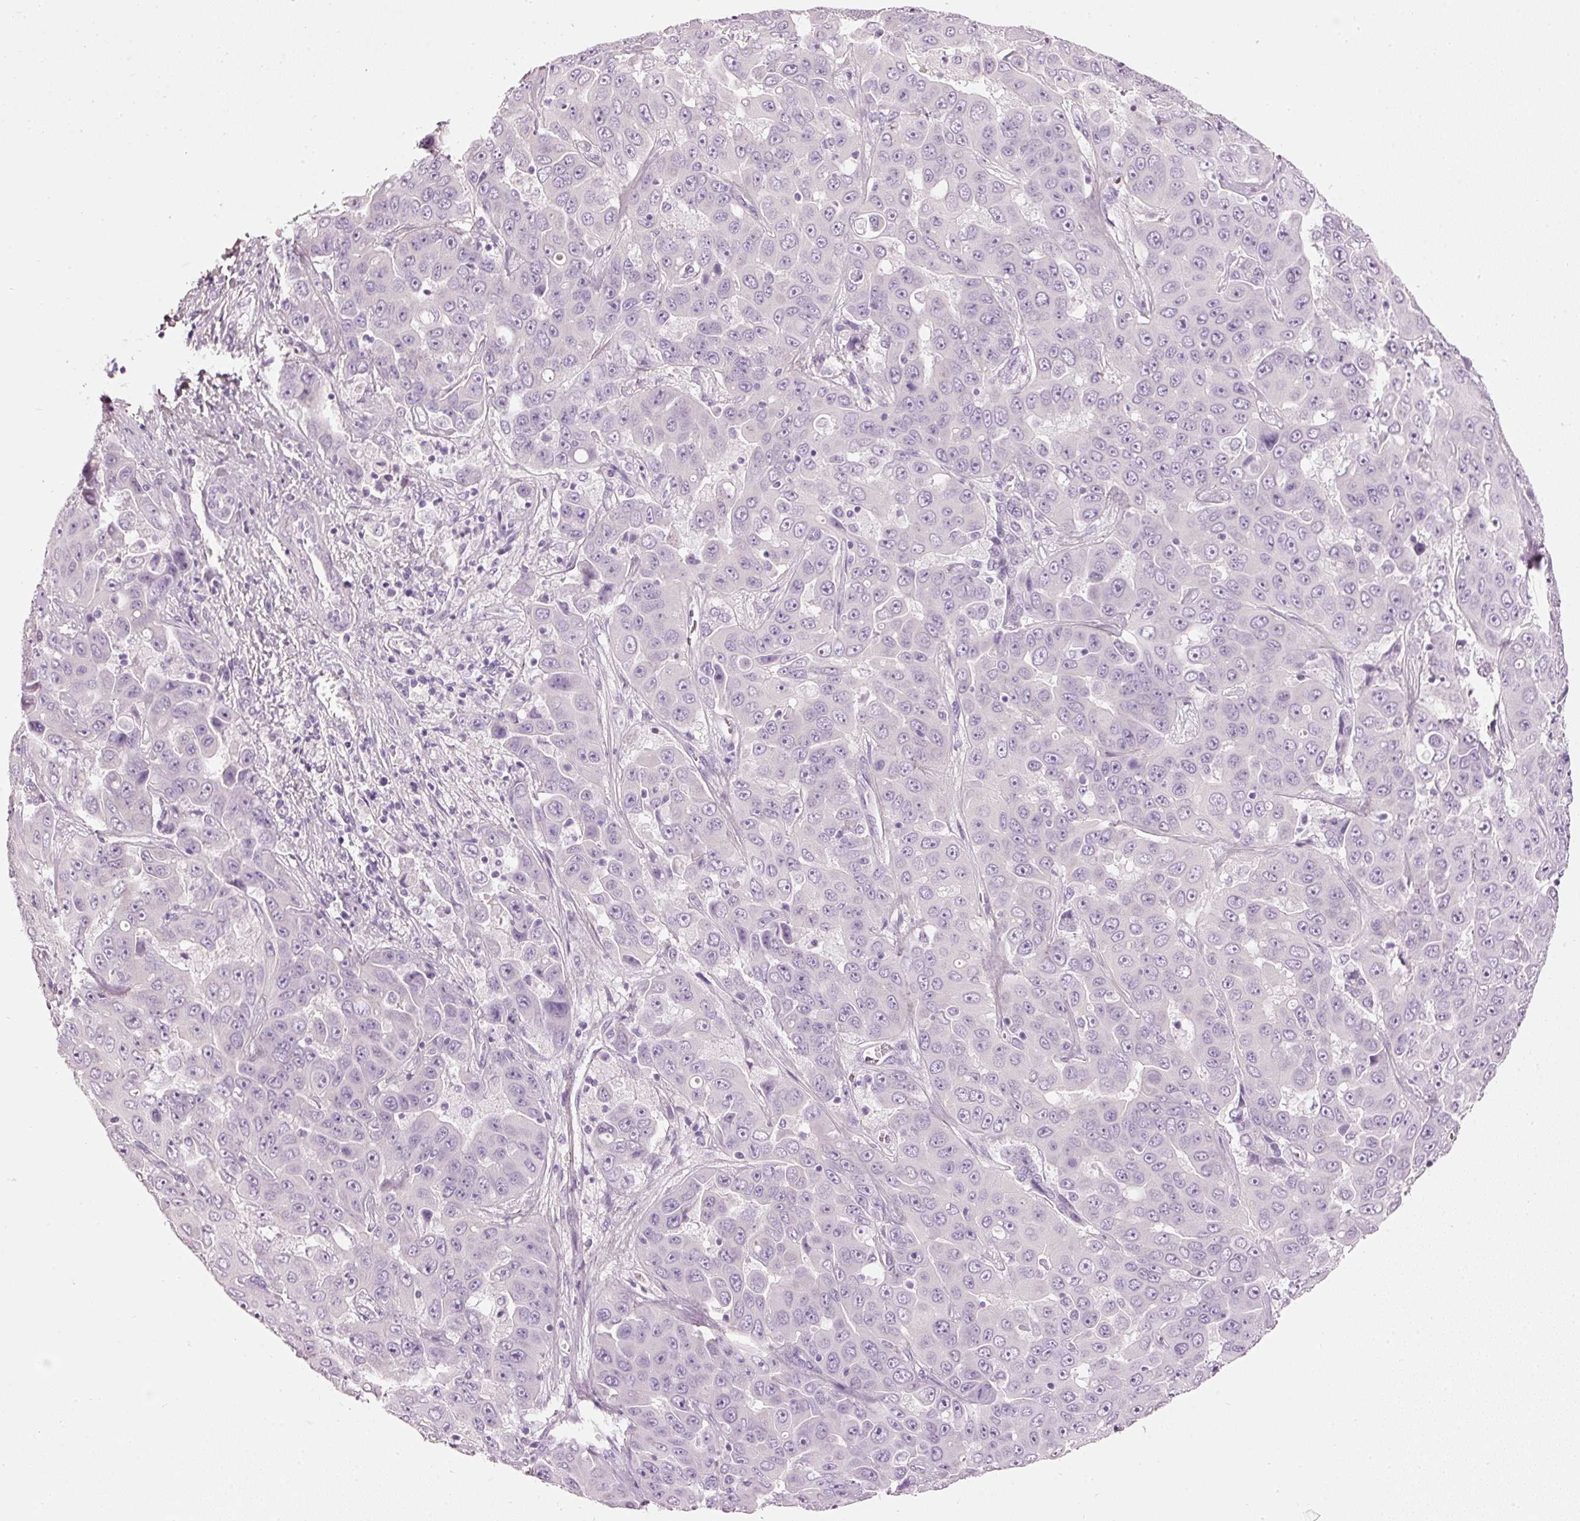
{"staining": {"intensity": "negative", "quantity": "none", "location": "none"}, "tissue": "liver cancer", "cell_type": "Tumor cells", "image_type": "cancer", "snomed": [{"axis": "morphology", "description": "Cholangiocarcinoma"}, {"axis": "topography", "description": "Liver"}], "caption": "Liver cancer stained for a protein using IHC reveals no positivity tumor cells.", "gene": "PDXDC1", "patient": {"sex": "female", "age": 52}}